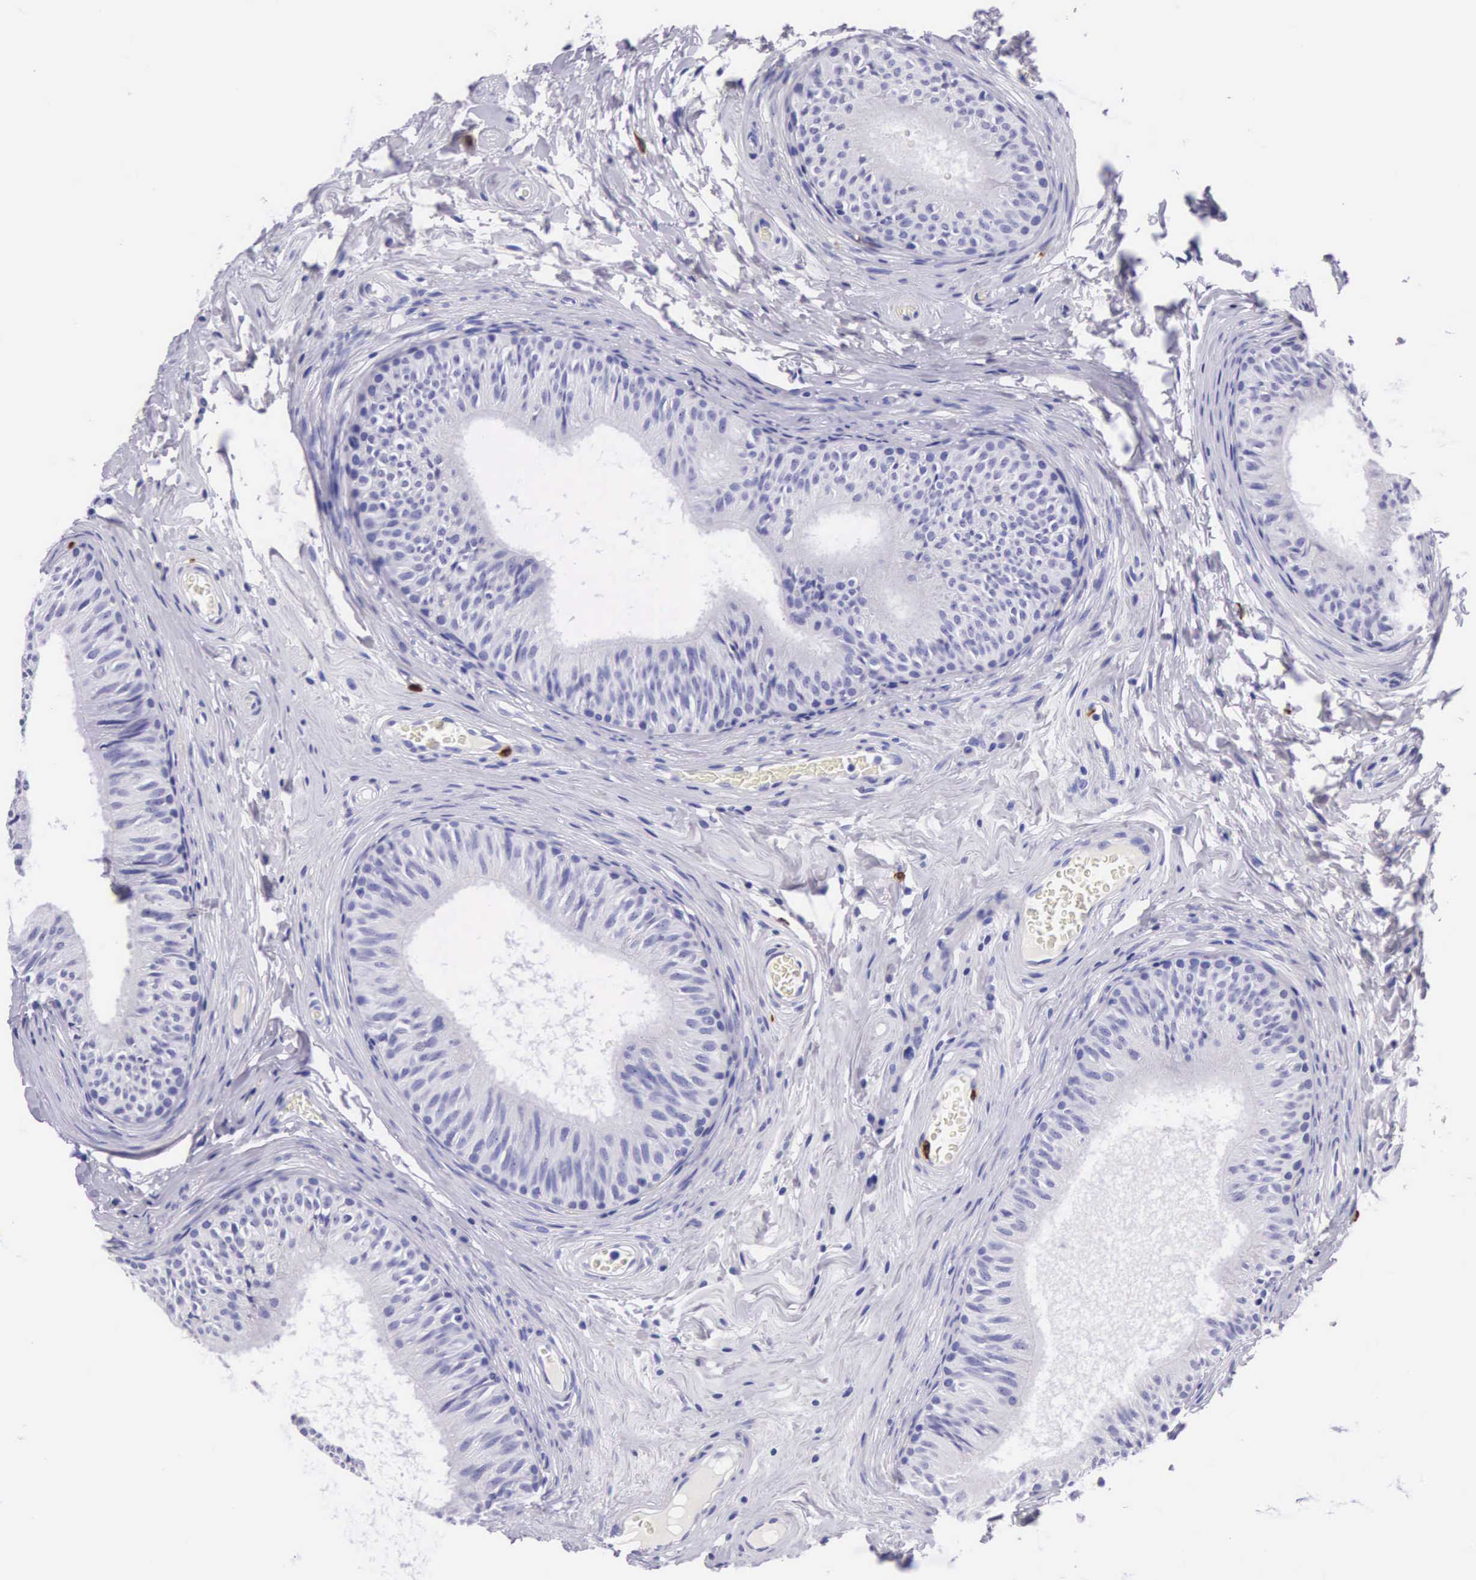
{"staining": {"intensity": "negative", "quantity": "none", "location": "none"}, "tissue": "epididymis", "cell_type": "Glandular cells", "image_type": "normal", "snomed": [{"axis": "morphology", "description": "Normal tissue, NOS"}, {"axis": "topography", "description": "Epididymis"}], "caption": "Glandular cells show no significant protein expression in benign epididymis.", "gene": "FCN1", "patient": {"sex": "male", "age": 23}}